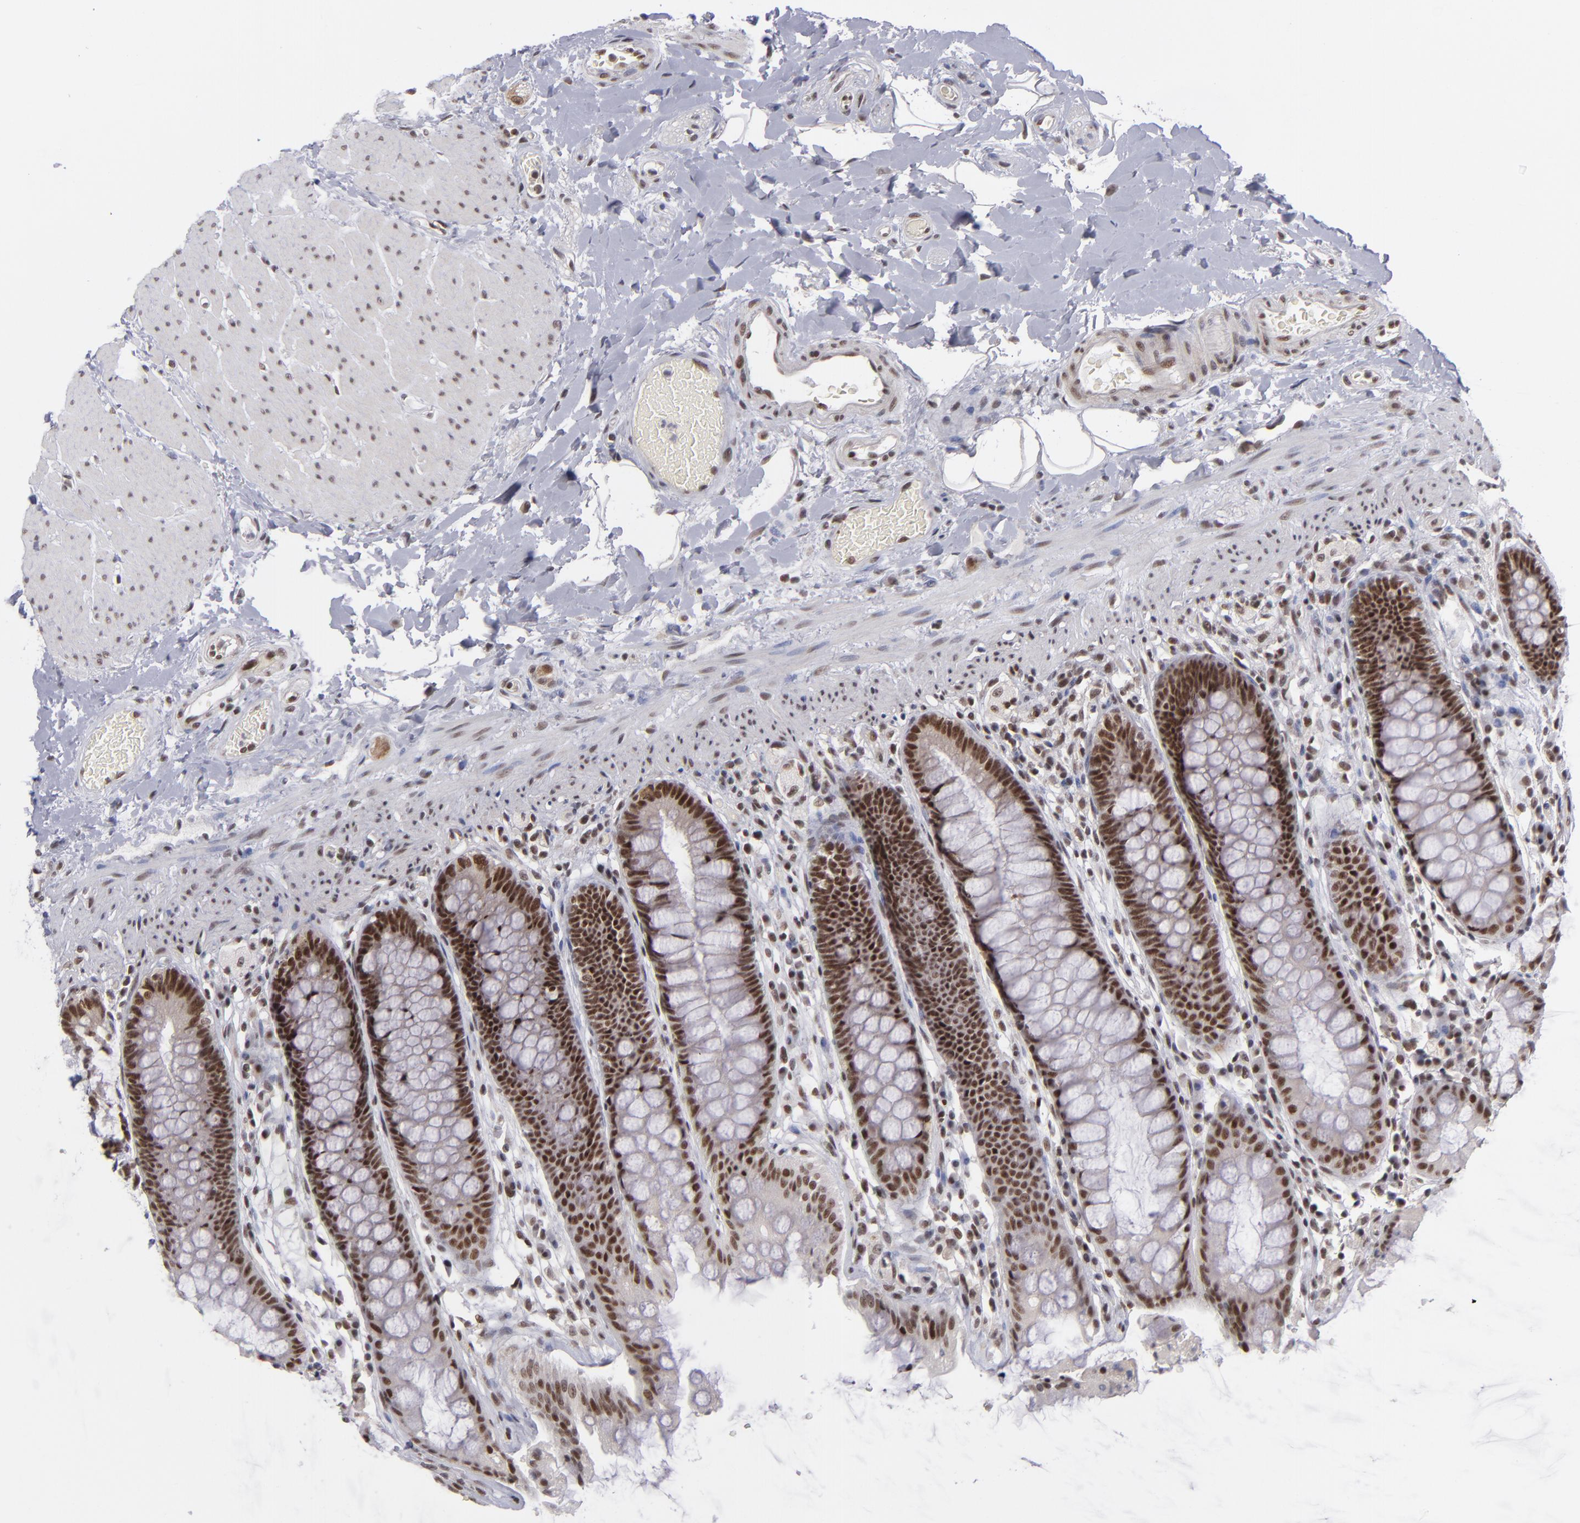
{"staining": {"intensity": "moderate", "quantity": ">75%", "location": "nuclear"}, "tissue": "rectum", "cell_type": "Glandular cells", "image_type": "normal", "snomed": [{"axis": "morphology", "description": "Normal tissue, NOS"}, {"axis": "topography", "description": "Rectum"}], "caption": "Moderate nuclear positivity for a protein is appreciated in about >75% of glandular cells of normal rectum using immunohistochemistry.", "gene": "MLLT3", "patient": {"sex": "female", "age": 46}}